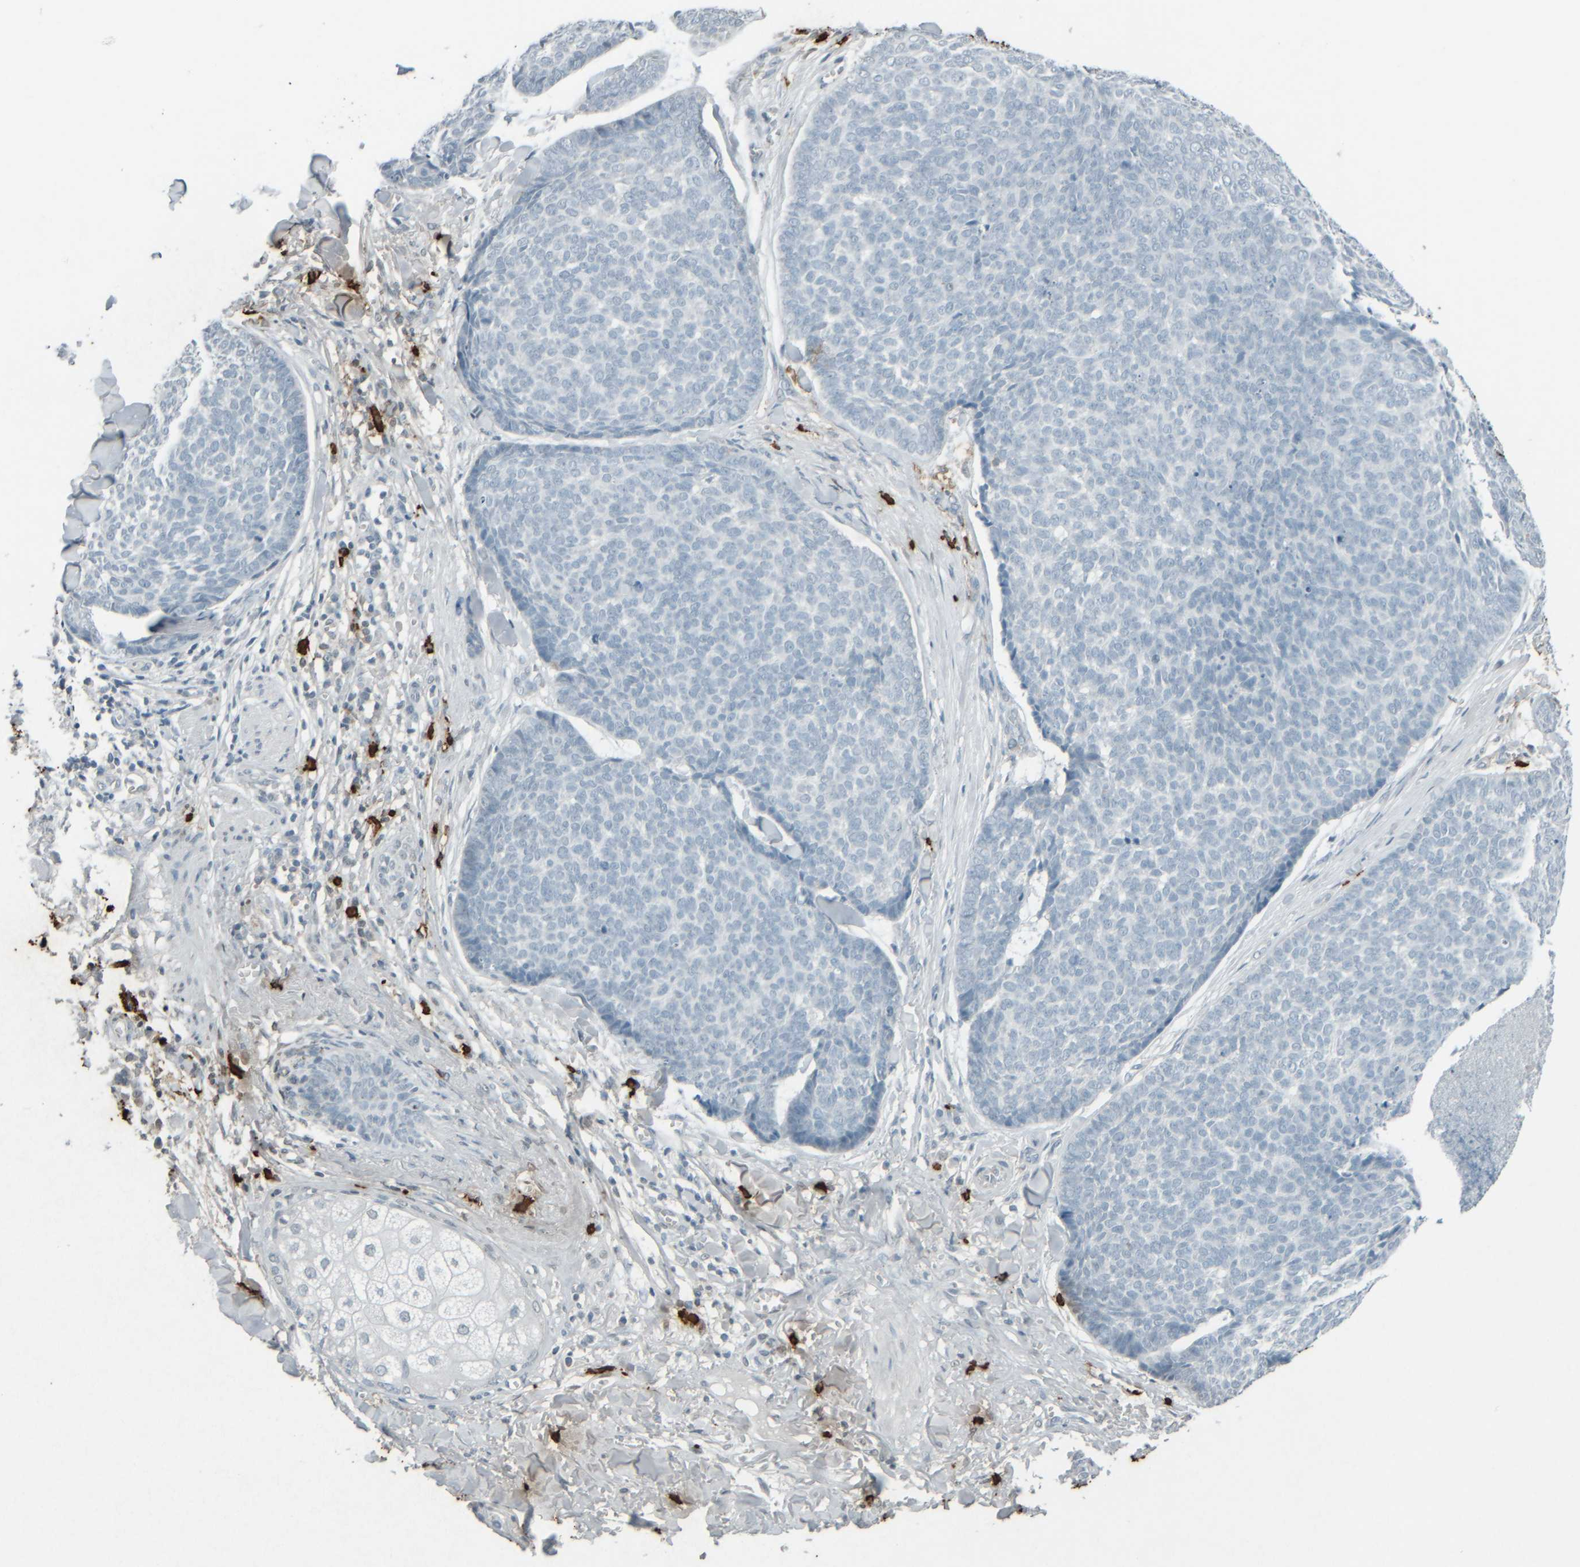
{"staining": {"intensity": "negative", "quantity": "none", "location": "none"}, "tissue": "skin cancer", "cell_type": "Tumor cells", "image_type": "cancer", "snomed": [{"axis": "morphology", "description": "Basal cell carcinoma"}, {"axis": "topography", "description": "Skin"}], "caption": "Immunohistochemical staining of human skin basal cell carcinoma reveals no significant expression in tumor cells.", "gene": "TPSAB1", "patient": {"sex": "male", "age": 84}}